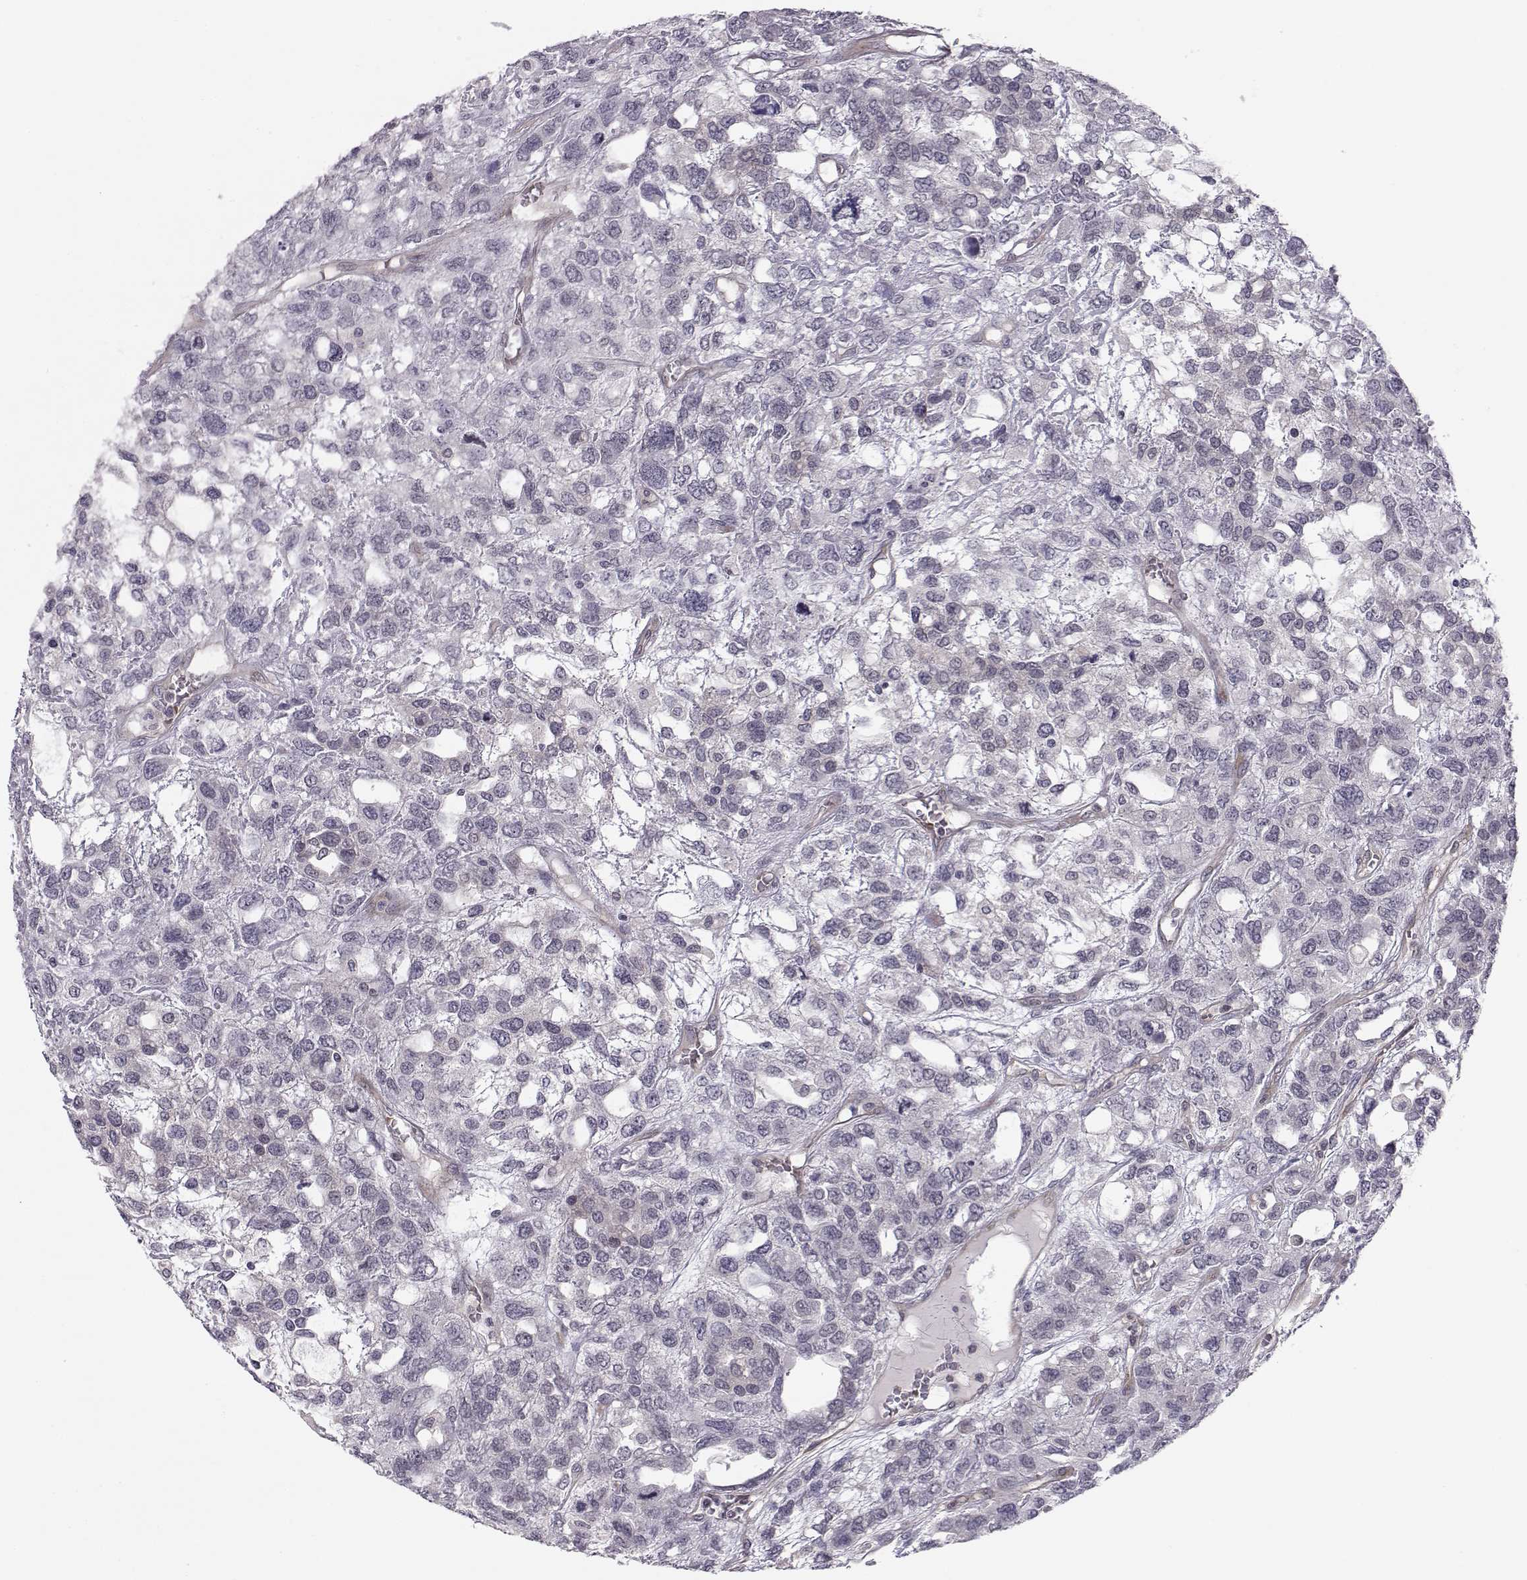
{"staining": {"intensity": "negative", "quantity": "none", "location": "none"}, "tissue": "testis cancer", "cell_type": "Tumor cells", "image_type": "cancer", "snomed": [{"axis": "morphology", "description": "Seminoma, NOS"}, {"axis": "topography", "description": "Testis"}], "caption": "Tumor cells are negative for brown protein staining in testis seminoma.", "gene": "KIF13B", "patient": {"sex": "male", "age": 52}}